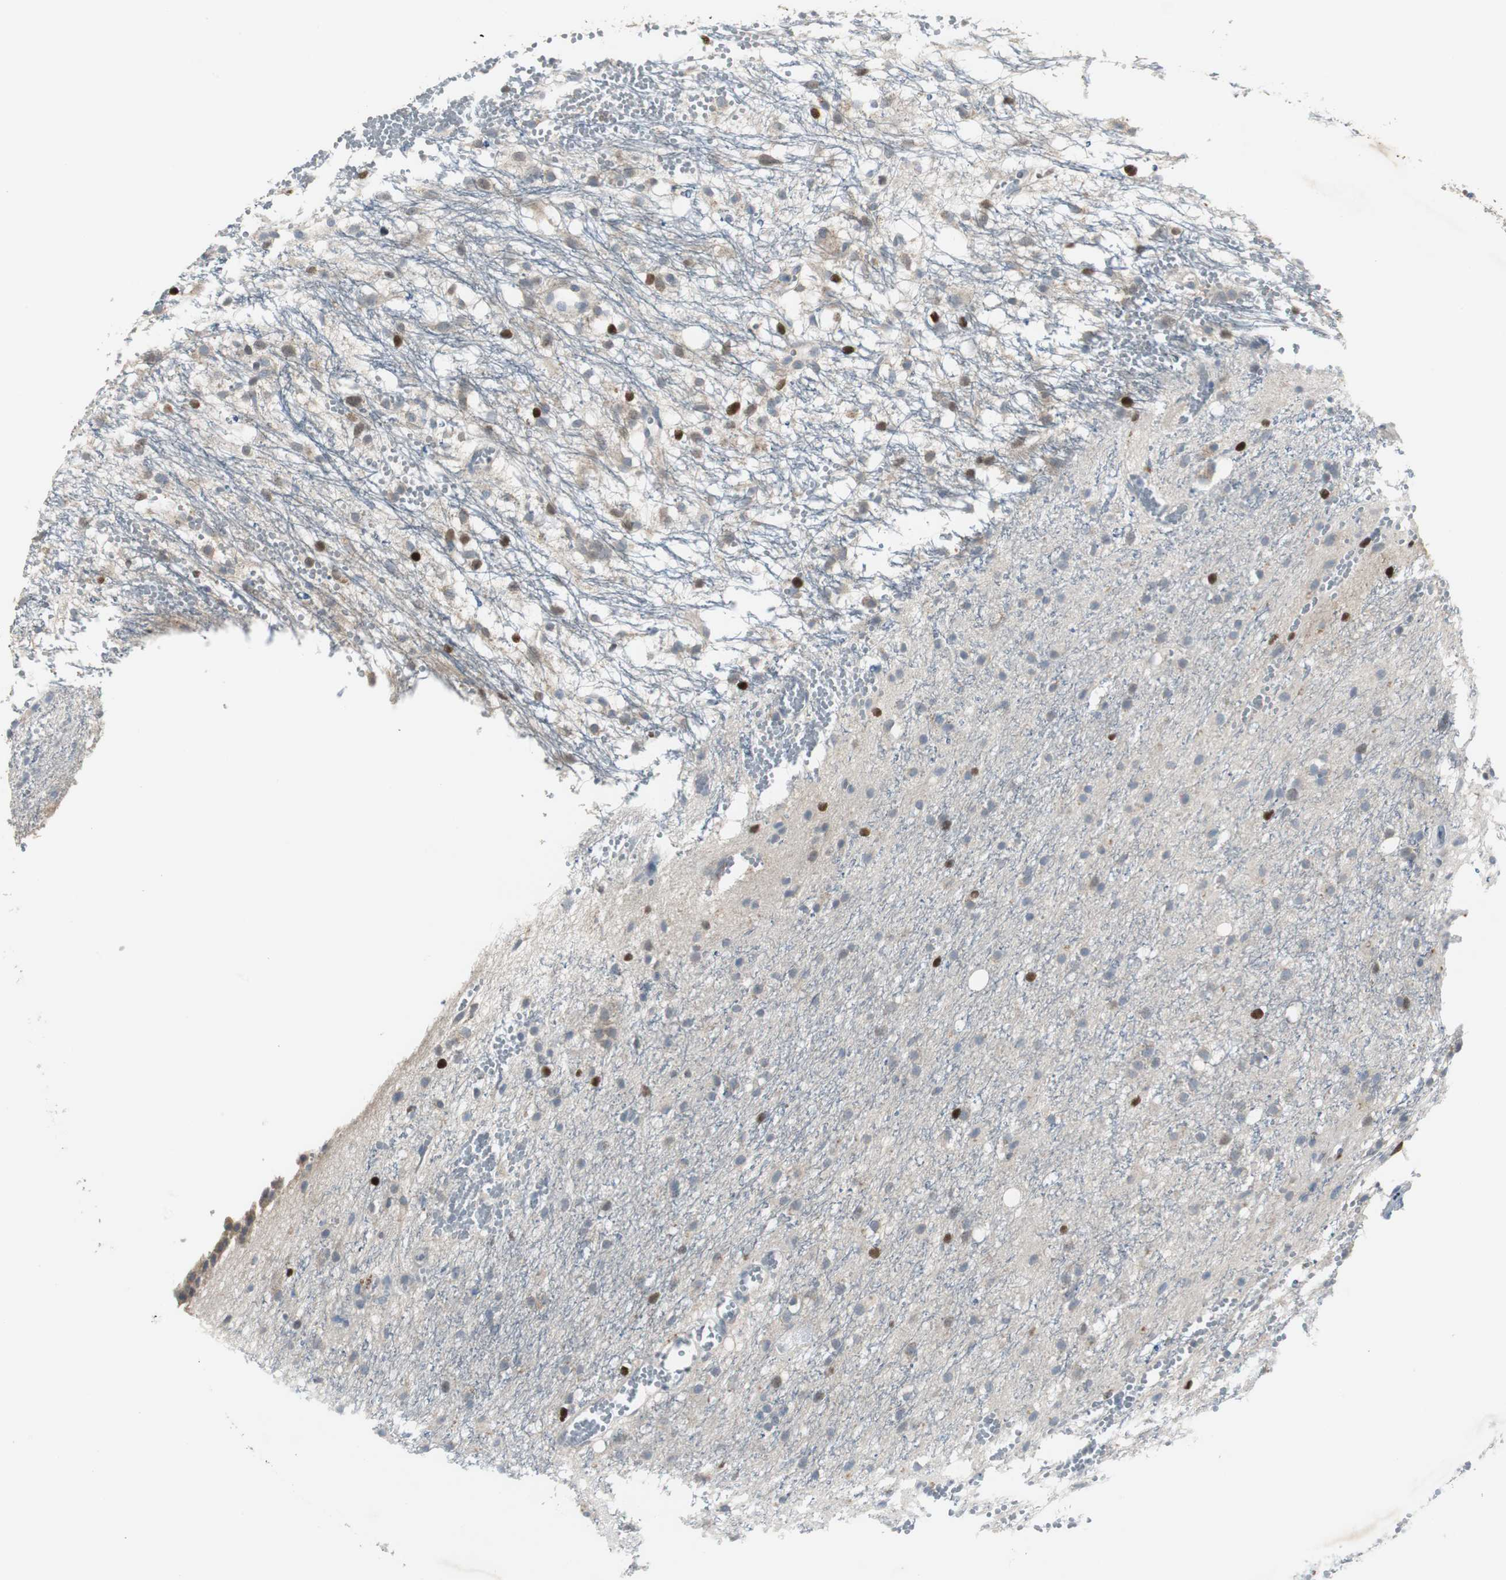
{"staining": {"intensity": "strong", "quantity": "25%-75%", "location": "nuclear"}, "tissue": "glioma", "cell_type": "Tumor cells", "image_type": "cancer", "snomed": [{"axis": "morphology", "description": "Glioma, malignant, High grade"}, {"axis": "topography", "description": "Brain"}], "caption": "Glioma was stained to show a protein in brown. There is high levels of strong nuclear positivity in approximately 25%-75% of tumor cells.", "gene": "MYT1", "patient": {"sex": "female", "age": 59}}